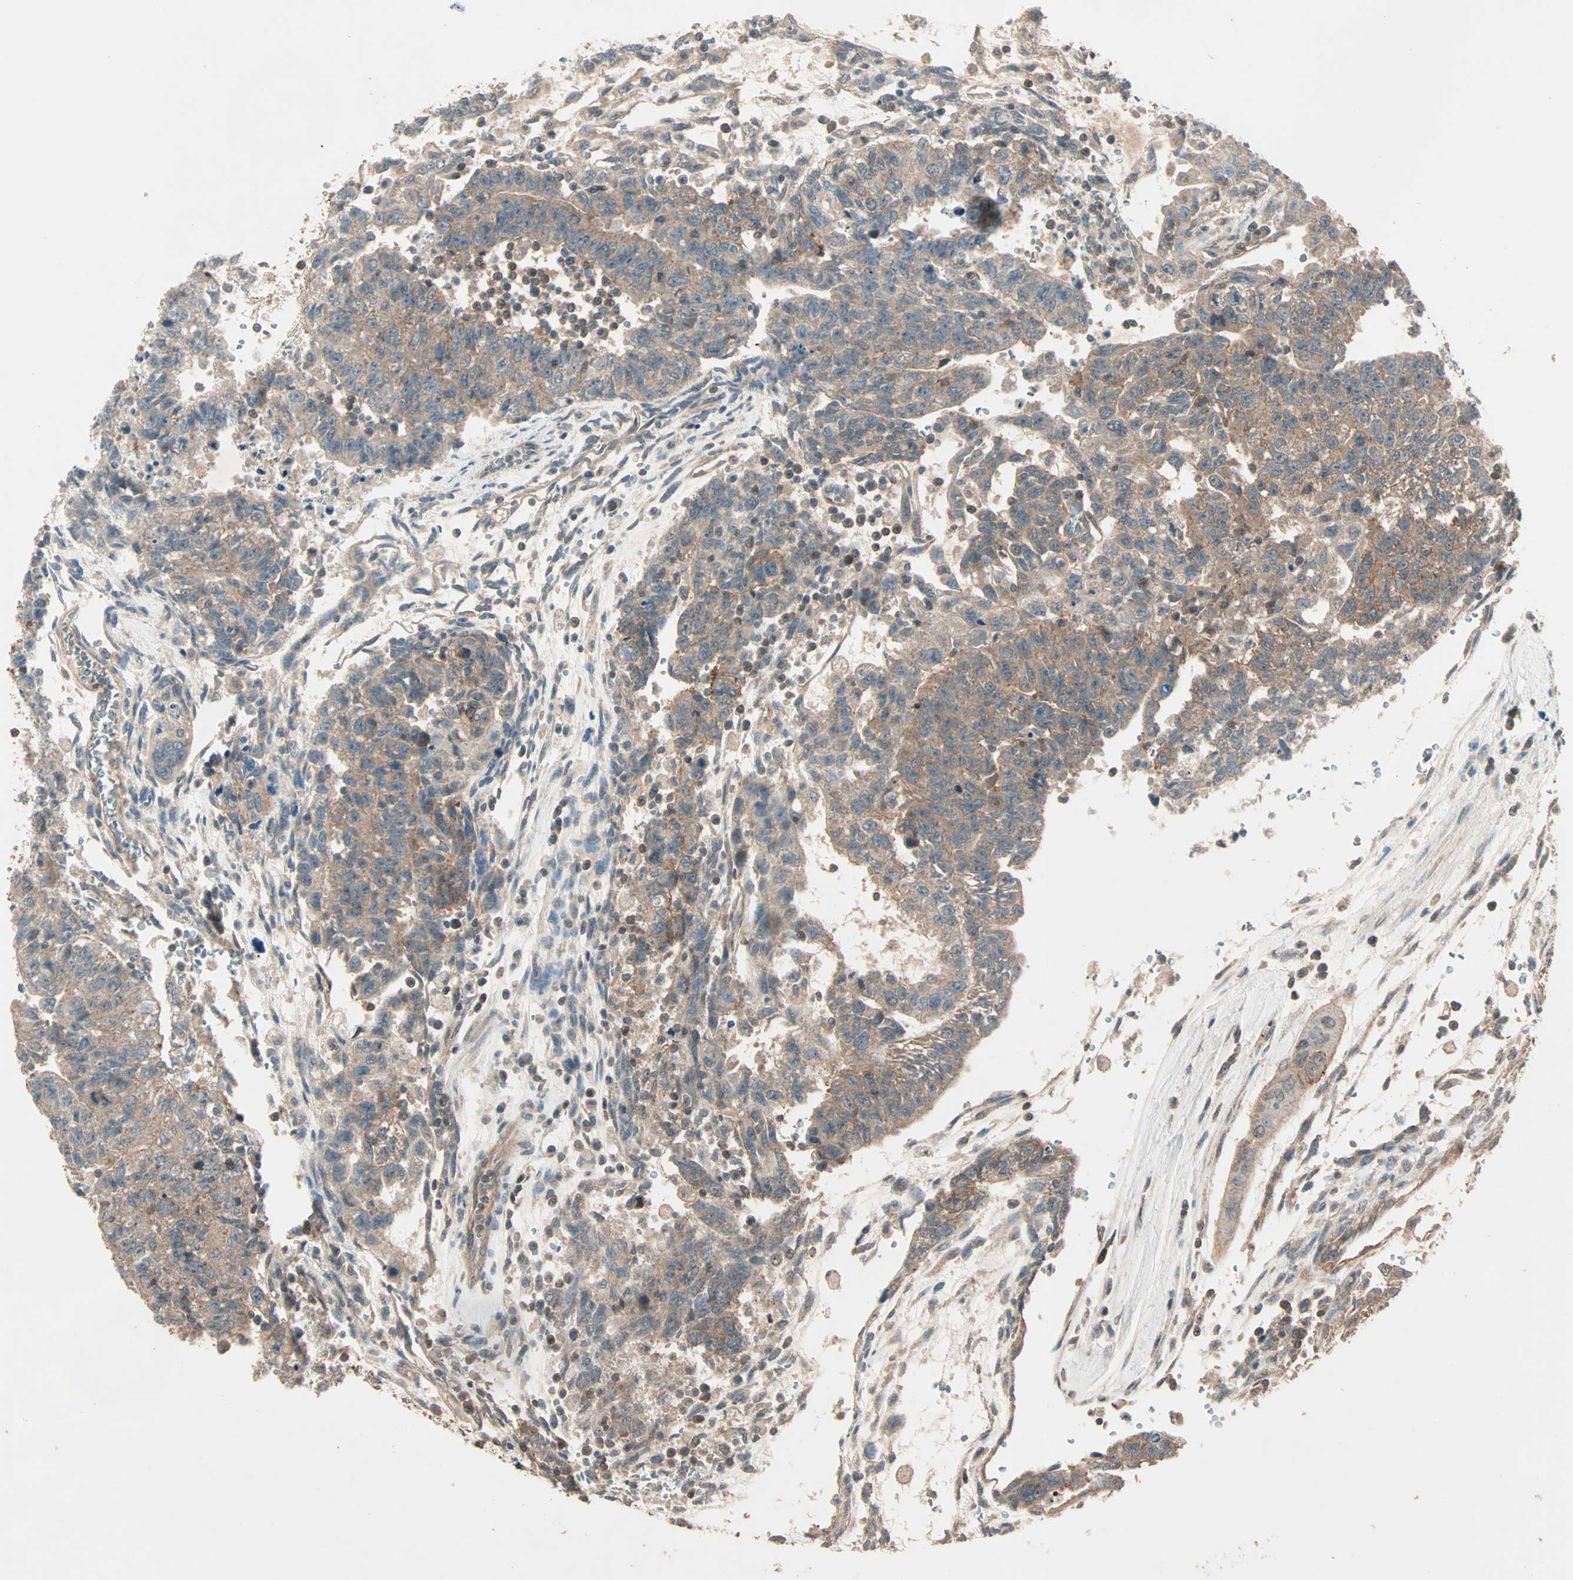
{"staining": {"intensity": "moderate", "quantity": ">75%", "location": "cytoplasmic/membranous"}, "tissue": "testis cancer", "cell_type": "Tumor cells", "image_type": "cancer", "snomed": [{"axis": "morphology", "description": "Seminoma, NOS"}, {"axis": "morphology", "description": "Carcinoma, Embryonal, NOS"}, {"axis": "topography", "description": "Testis"}], "caption": "High-magnification brightfield microscopy of seminoma (testis) stained with DAB (brown) and counterstained with hematoxylin (blue). tumor cells exhibit moderate cytoplasmic/membranous expression is identified in about>75% of cells.", "gene": "MAP3K21", "patient": {"sex": "male", "age": 52}}